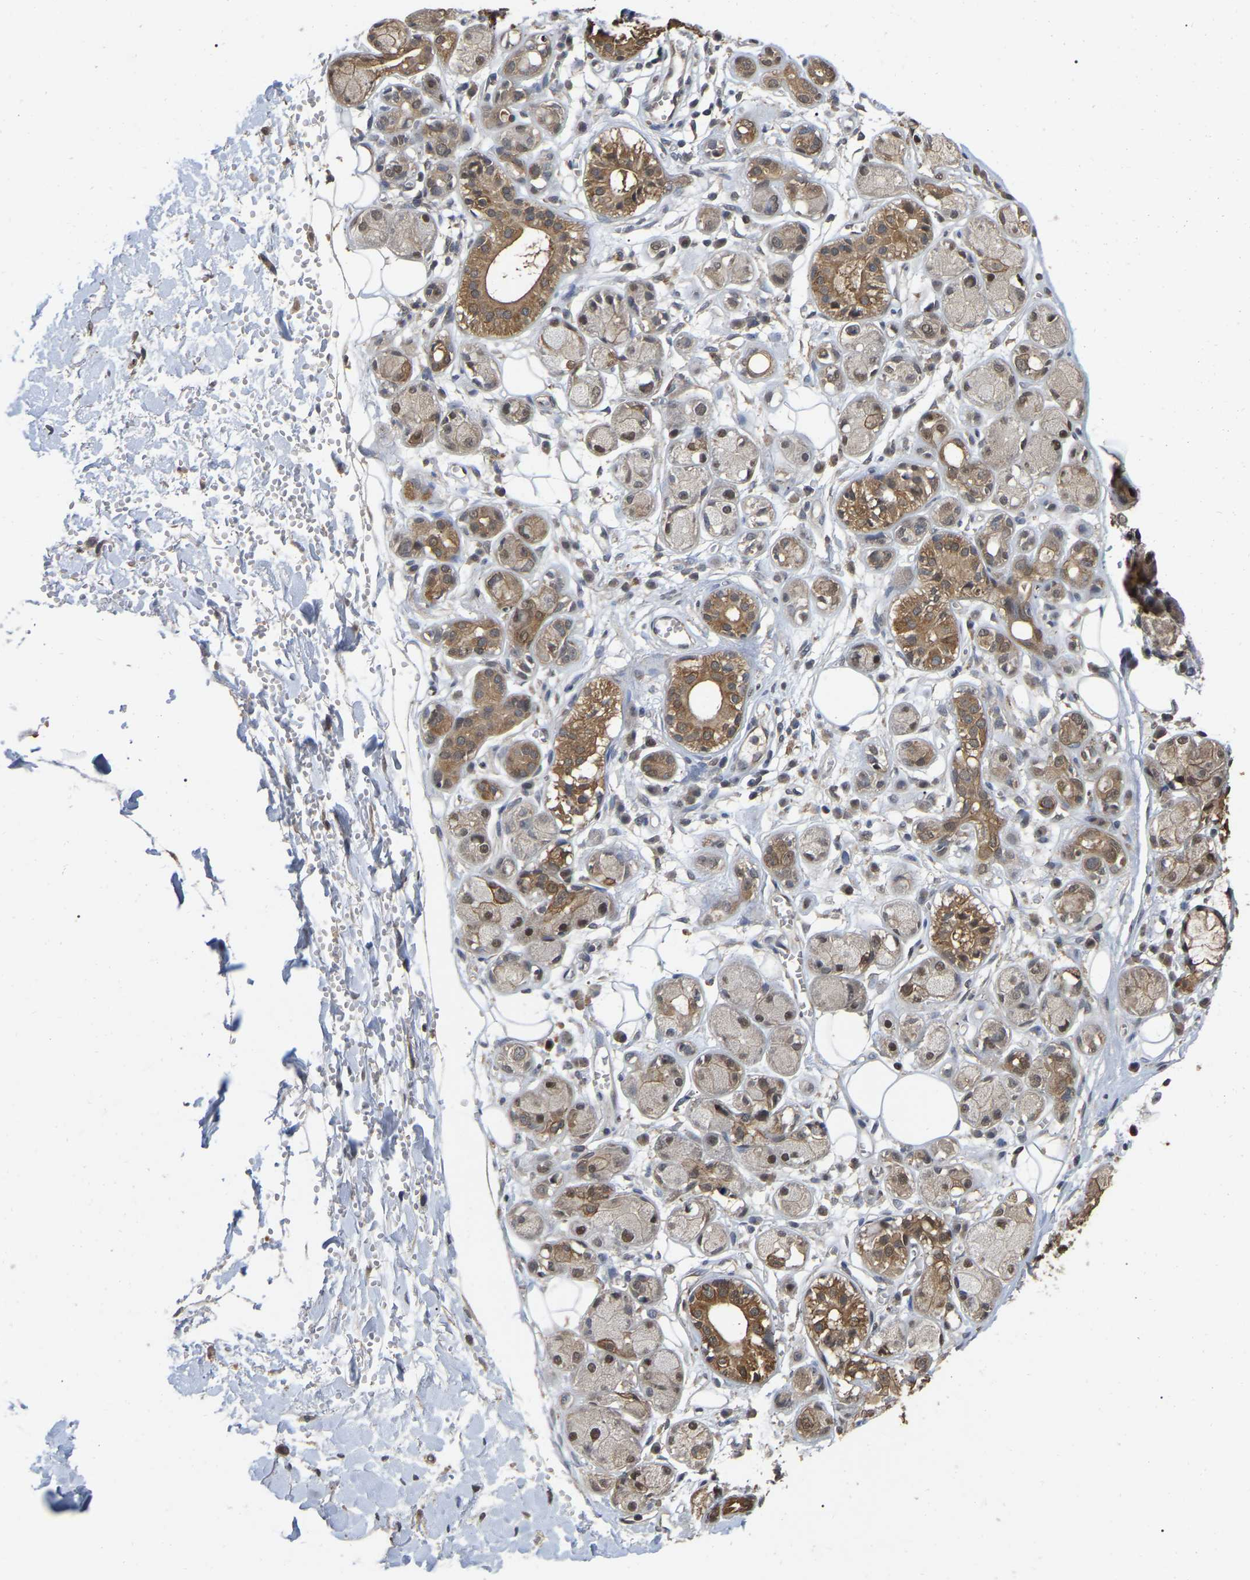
{"staining": {"intensity": "weak", "quantity": "25%-75%", "location": "cytoplasmic/membranous"}, "tissue": "adipose tissue", "cell_type": "Adipocytes", "image_type": "normal", "snomed": [{"axis": "morphology", "description": "Normal tissue, NOS"}, {"axis": "morphology", "description": "Inflammation, NOS"}, {"axis": "topography", "description": "Salivary gland"}, {"axis": "topography", "description": "Peripheral nerve tissue"}], "caption": "Adipocytes show low levels of weak cytoplasmic/membranous positivity in approximately 25%-75% of cells in benign adipose tissue.", "gene": "FAM219A", "patient": {"sex": "female", "age": 75}}